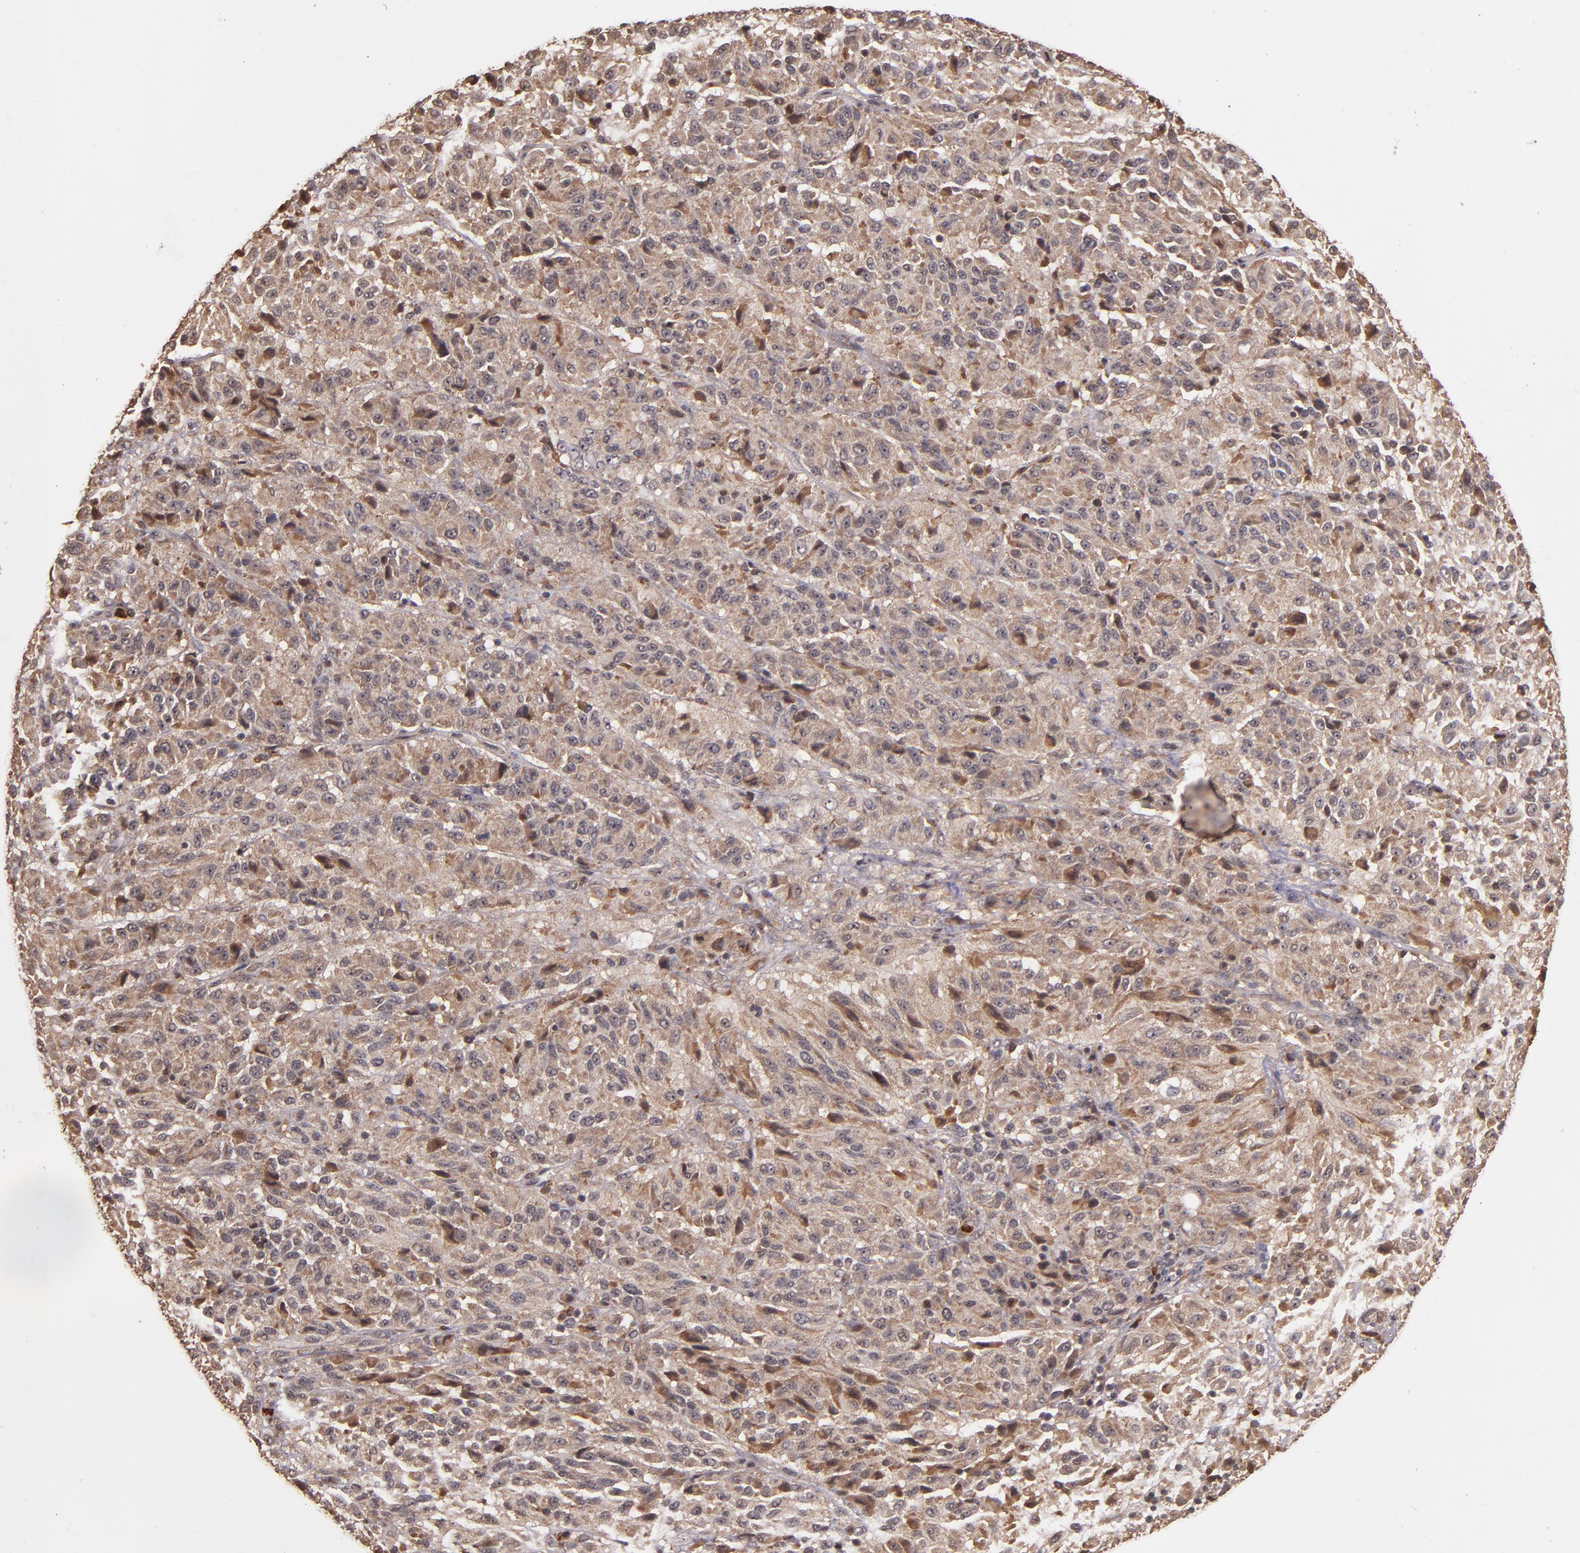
{"staining": {"intensity": "moderate", "quantity": ">75%", "location": "cytoplasmic/membranous"}, "tissue": "melanoma", "cell_type": "Tumor cells", "image_type": "cancer", "snomed": [{"axis": "morphology", "description": "Malignant melanoma, Metastatic site"}, {"axis": "topography", "description": "Lung"}], "caption": "The histopathology image displays a brown stain indicating the presence of a protein in the cytoplasmic/membranous of tumor cells in malignant melanoma (metastatic site).", "gene": "RIOK3", "patient": {"sex": "male", "age": 64}}